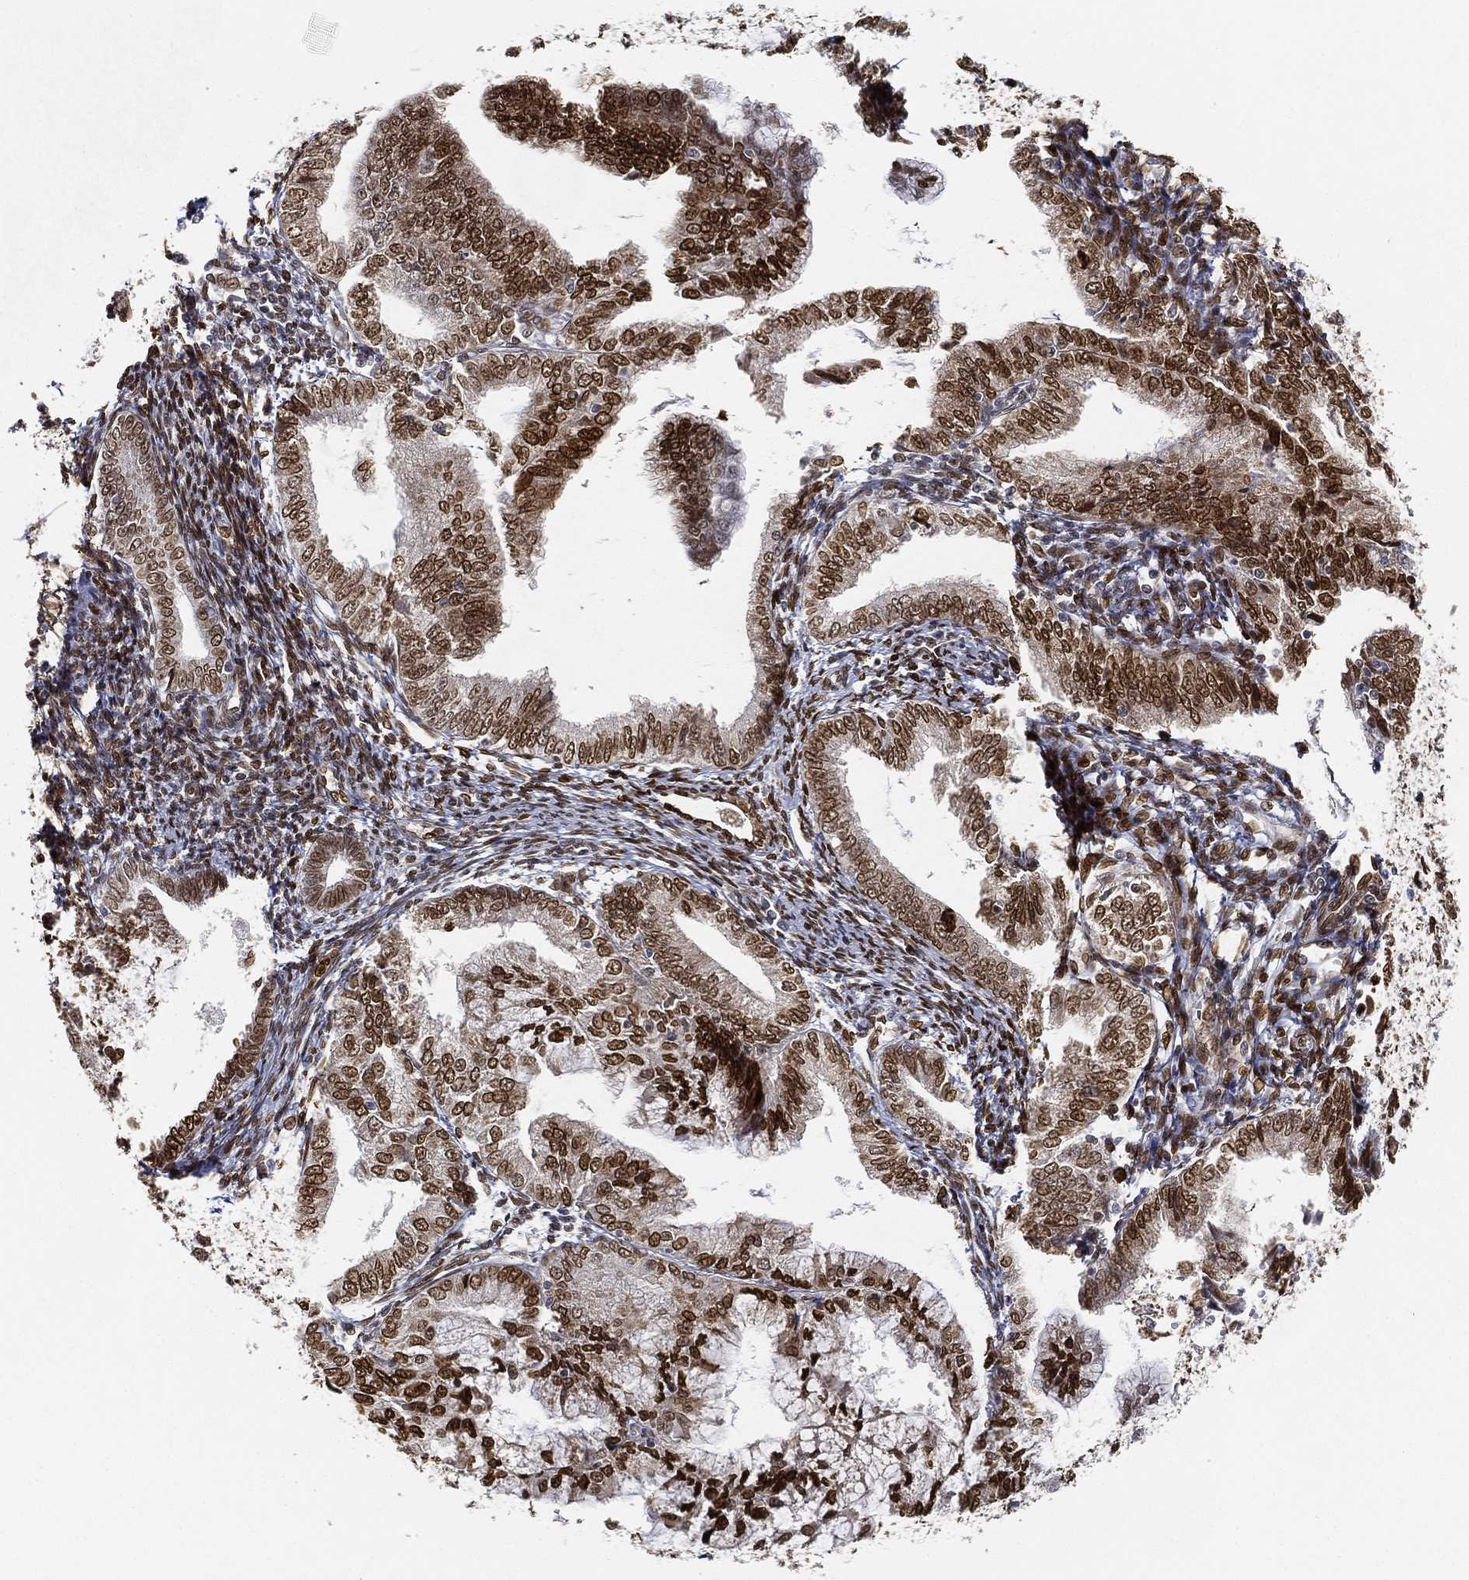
{"staining": {"intensity": "strong", "quantity": "25%-75%", "location": "nuclear"}, "tissue": "endometrial cancer", "cell_type": "Tumor cells", "image_type": "cancer", "snomed": [{"axis": "morphology", "description": "Adenocarcinoma, NOS"}, {"axis": "topography", "description": "Endometrium"}], "caption": "Immunohistochemistry photomicrograph of neoplastic tissue: endometrial adenocarcinoma stained using immunohistochemistry displays high levels of strong protein expression localized specifically in the nuclear of tumor cells, appearing as a nuclear brown color.", "gene": "LMNB1", "patient": {"sex": "female", "age": 56}}